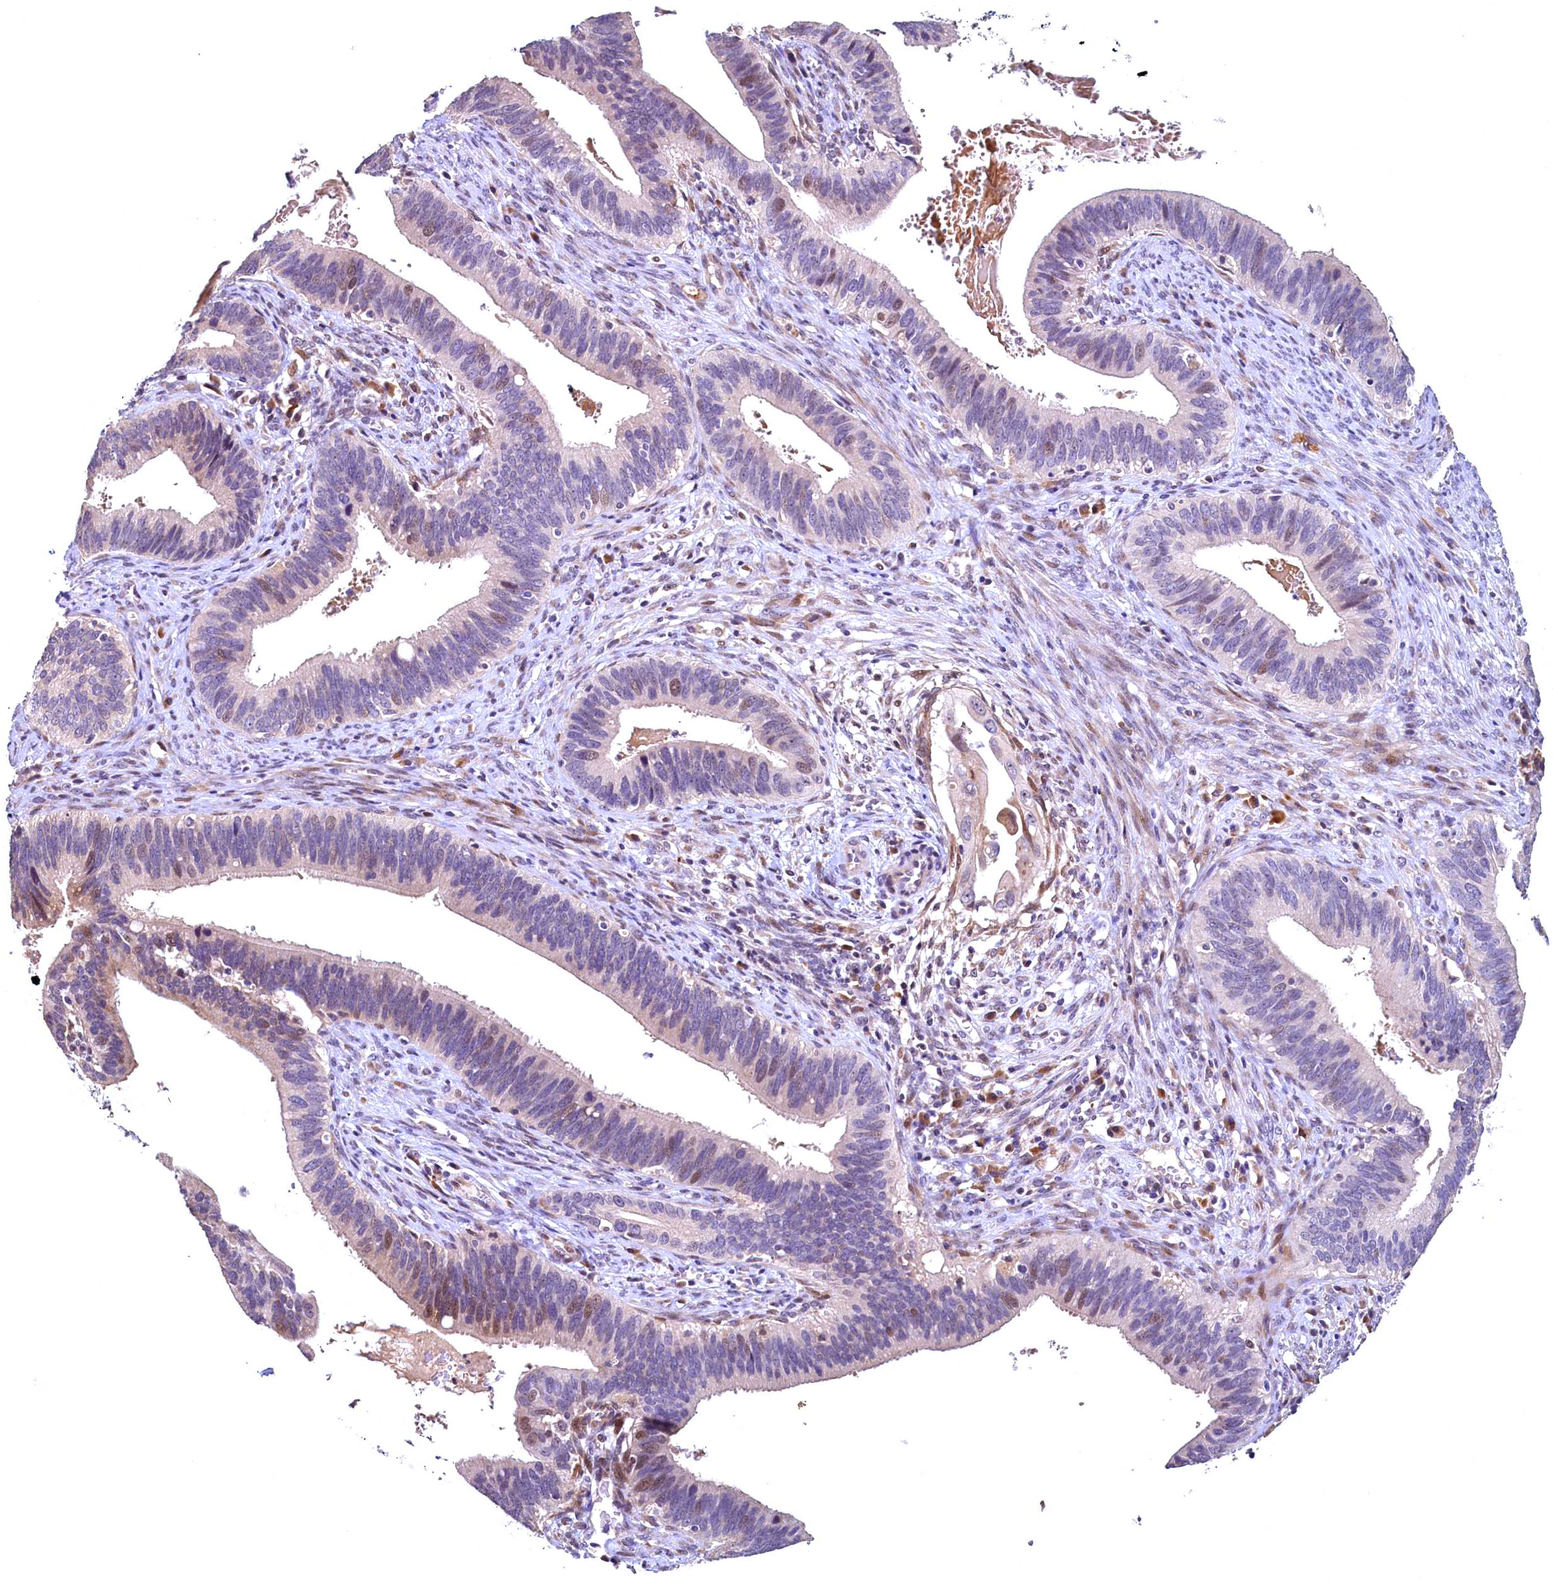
{"staining": {"intensity": "moderate", "quantity": "<25%", "location": "nuclear"}, "tissue": "cervical cancer", "cell_type": "Tumor cells", "image_type": "cancer", "snomed": [{"axis": "morphology", "description": "Adenocarcinoma, NOS"}, {"axis": "topography", "description": "Cervix"}], "caption": "Cervical cancer stained for a protein (brown) exhibits moderate nuclear positive expression in about <25% of tumor cells.", "gene": "LATS2", "patient": {"sex": "female", "age": 42}}